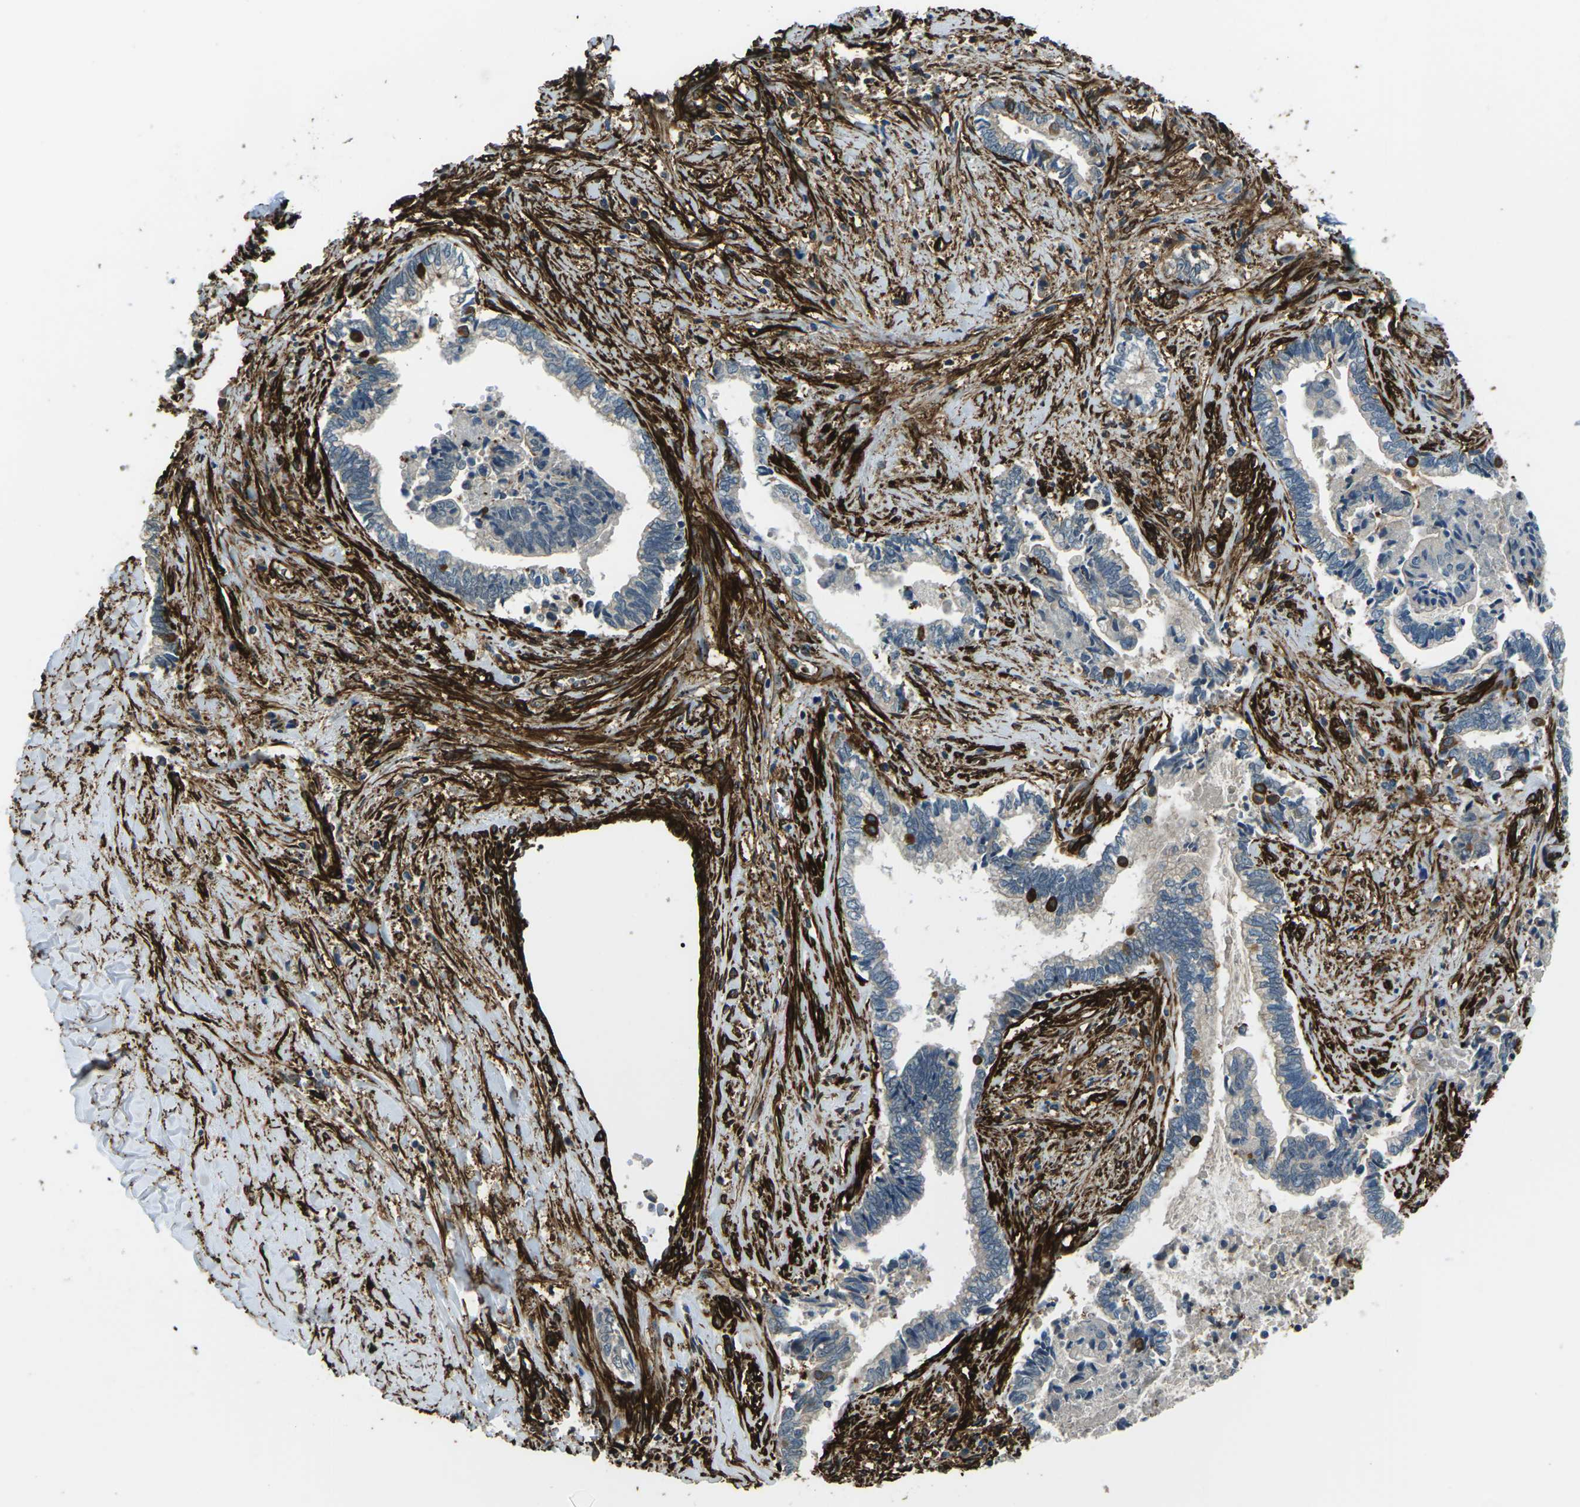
{"staining": {"intensity": "negative", "quantity": "none", "location": "none"}, "tissue": "liver cancer", "cell_type": "Tumor cells", "image_type": "cancer", "snomed": [{"axis": "morphology", "description": "Cholangiocarcinoma"}, {"axis": "topography", "description": "Liver"}], "caption": "High power microscopy photomicrograph of an immunohistochemistry image of liver cholangiocarcinoma, revealing no significant expression in tumor cells.", "gene": "GRAMD1C", "patient": {"sex": "male", "age": 57}}